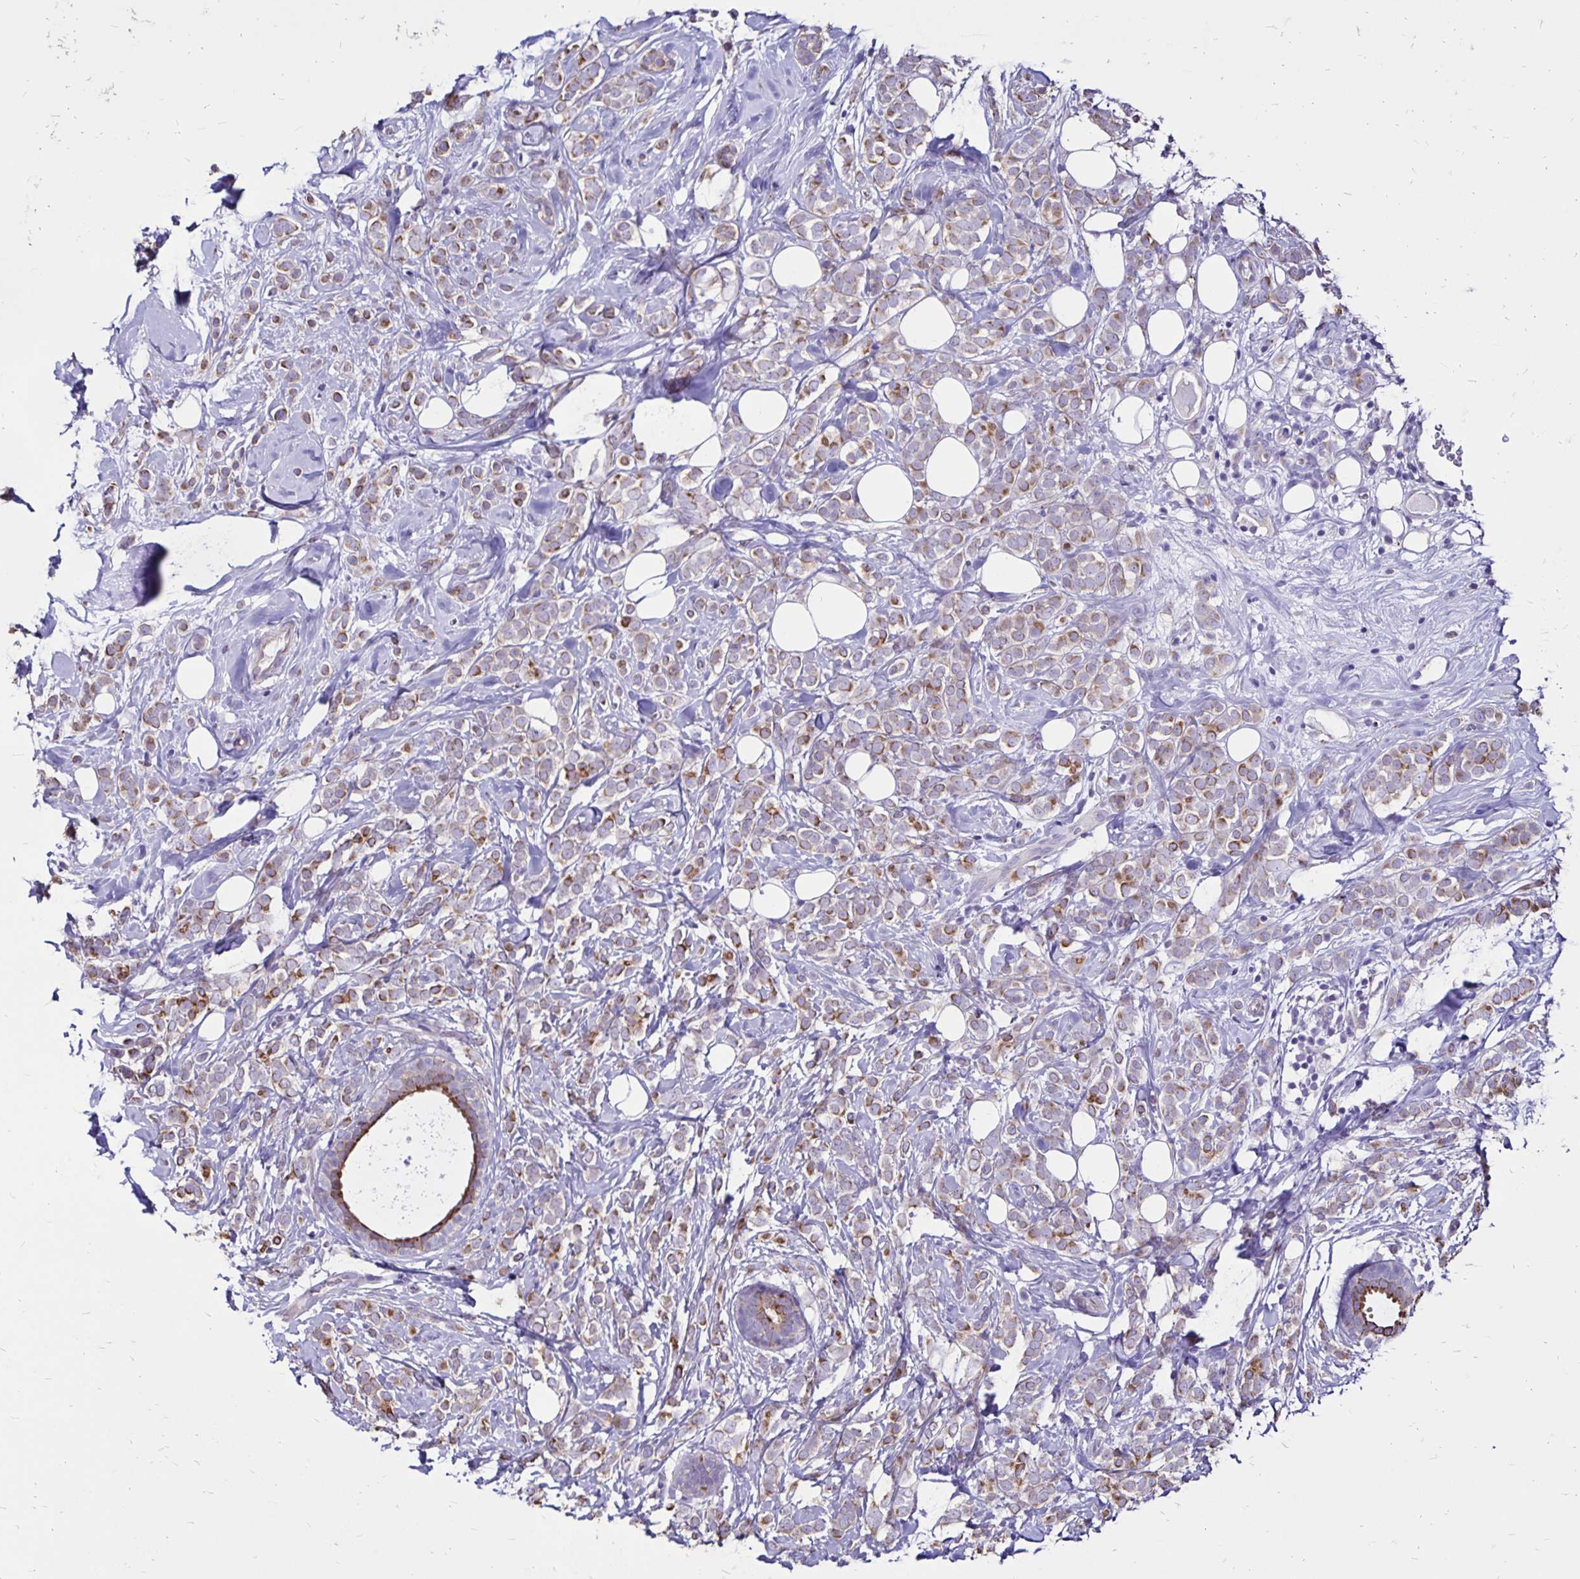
{"staining": {"intensity": "moderate", "quantity": "25%-75%", "location": "cytoplasmic/membranous"}, "tissue": "breast cancer", "cell_type": "Tumor cells", "image_type": "cancer", "snomed": [{"axis": "morphology", "description": "Lobular carcinoma"}, {"axis": "topography", "description": "Breast"}], "caption": "Immunohistochemistry (IHC) of human breast lobular carcinoma demonstrates medium levels of moderate cytoplasmic/membranous staining in approximately 25%-75% of tumor cells. (DAB (3,3'-diaminobenzidine) = brown stain, brightfield microscopy at high magnification).", "gene": "EVPL", "patient": {"sex": "female", "age": 49}}